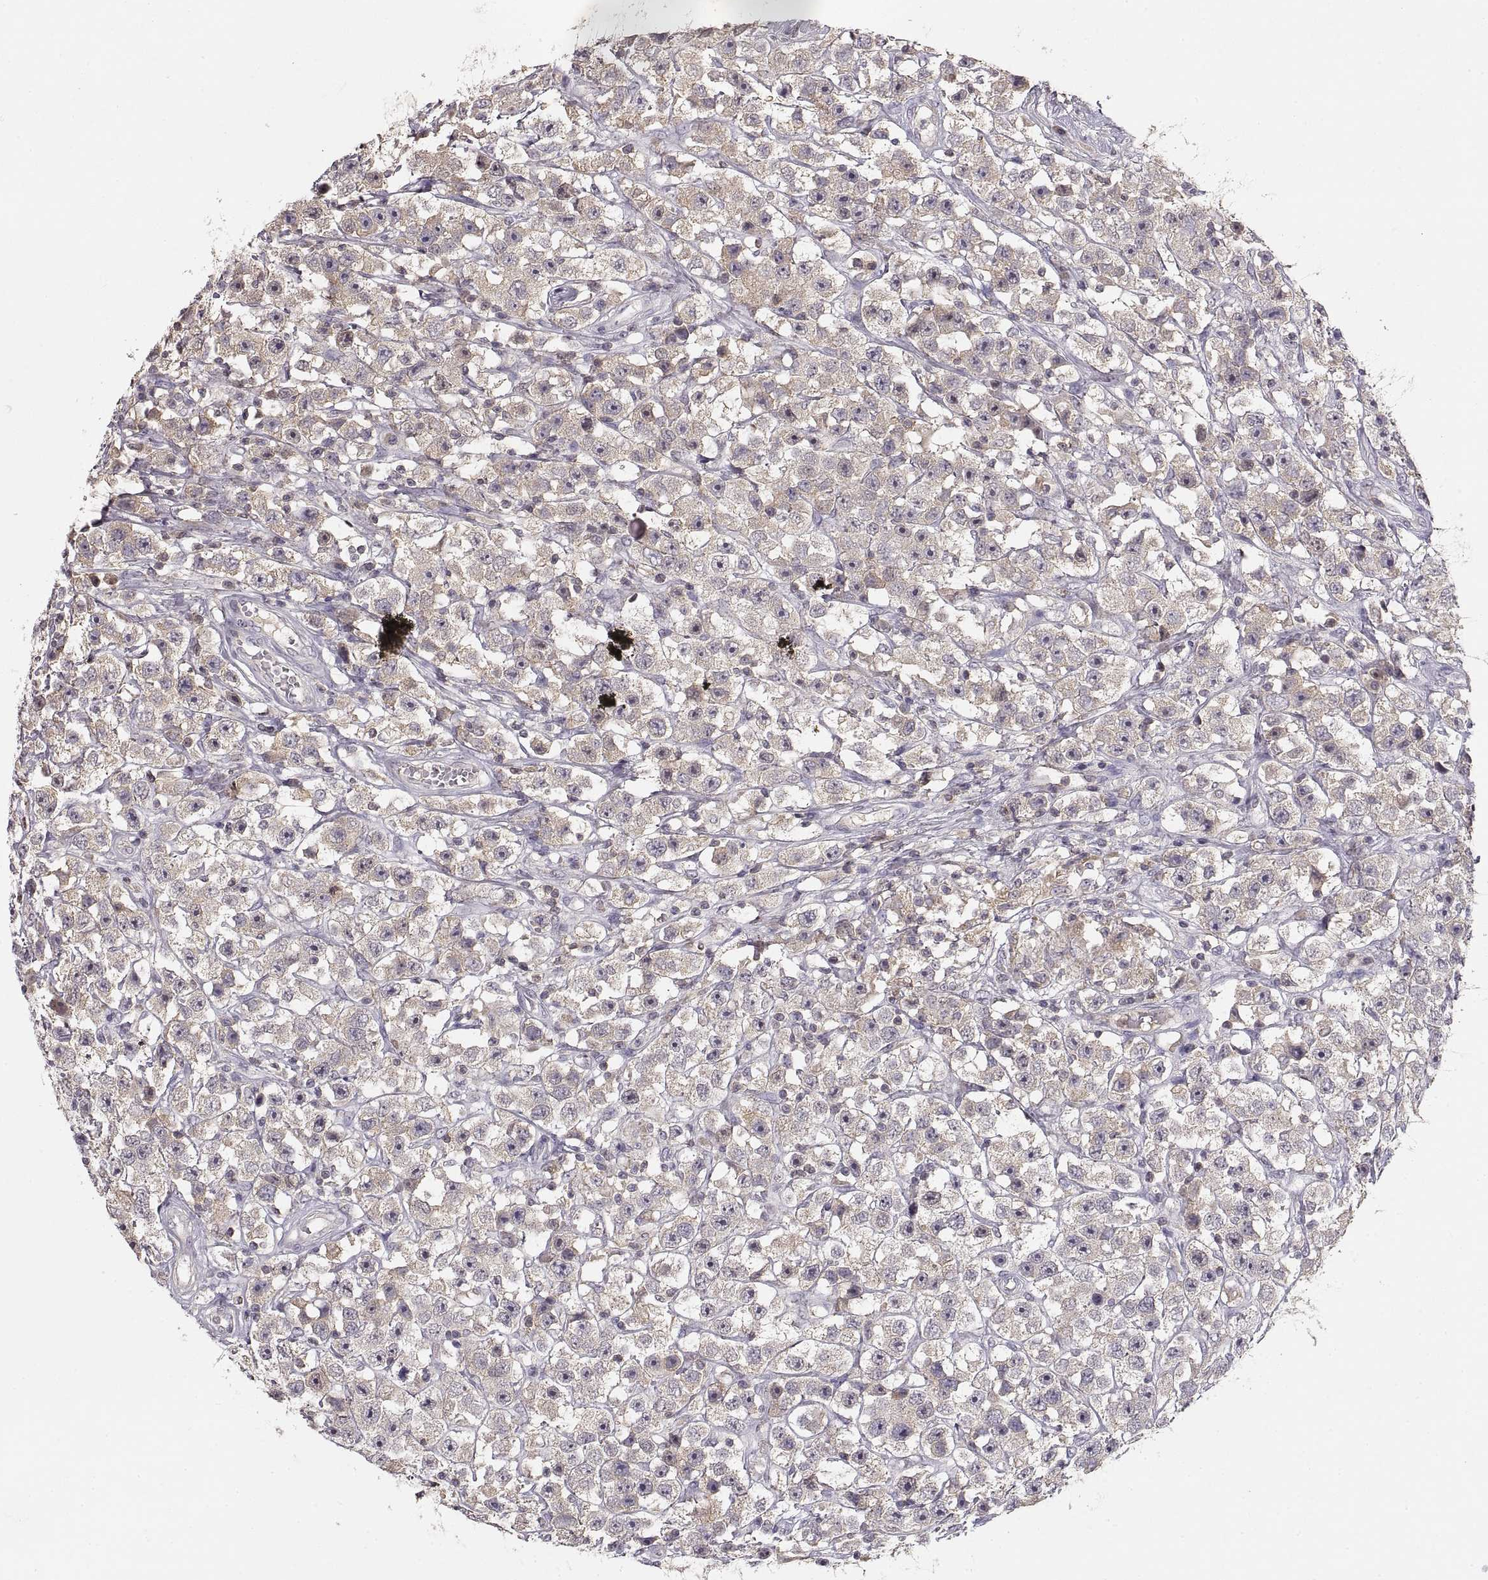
{"staining": {"intensity": "weak", "quantity": ">75%", "location": "cytoplasmic/membranous"}, "tissue": "testis cancer", "cell_type": "Tumor cells", "image_type": "cancer", "snomed": [{"axis": "morphology", "description": "Seminoma, NOS"}, {"axis": "topography", "description": "Testis"}], "caption": "Human testis seminoma stained with a brown dye exhibits weak cytoplasmic/membranous positive expression in about >75% of tumor cells.", "gene": "ADAM11", "patient": {"sex": "male", "age": 45}}